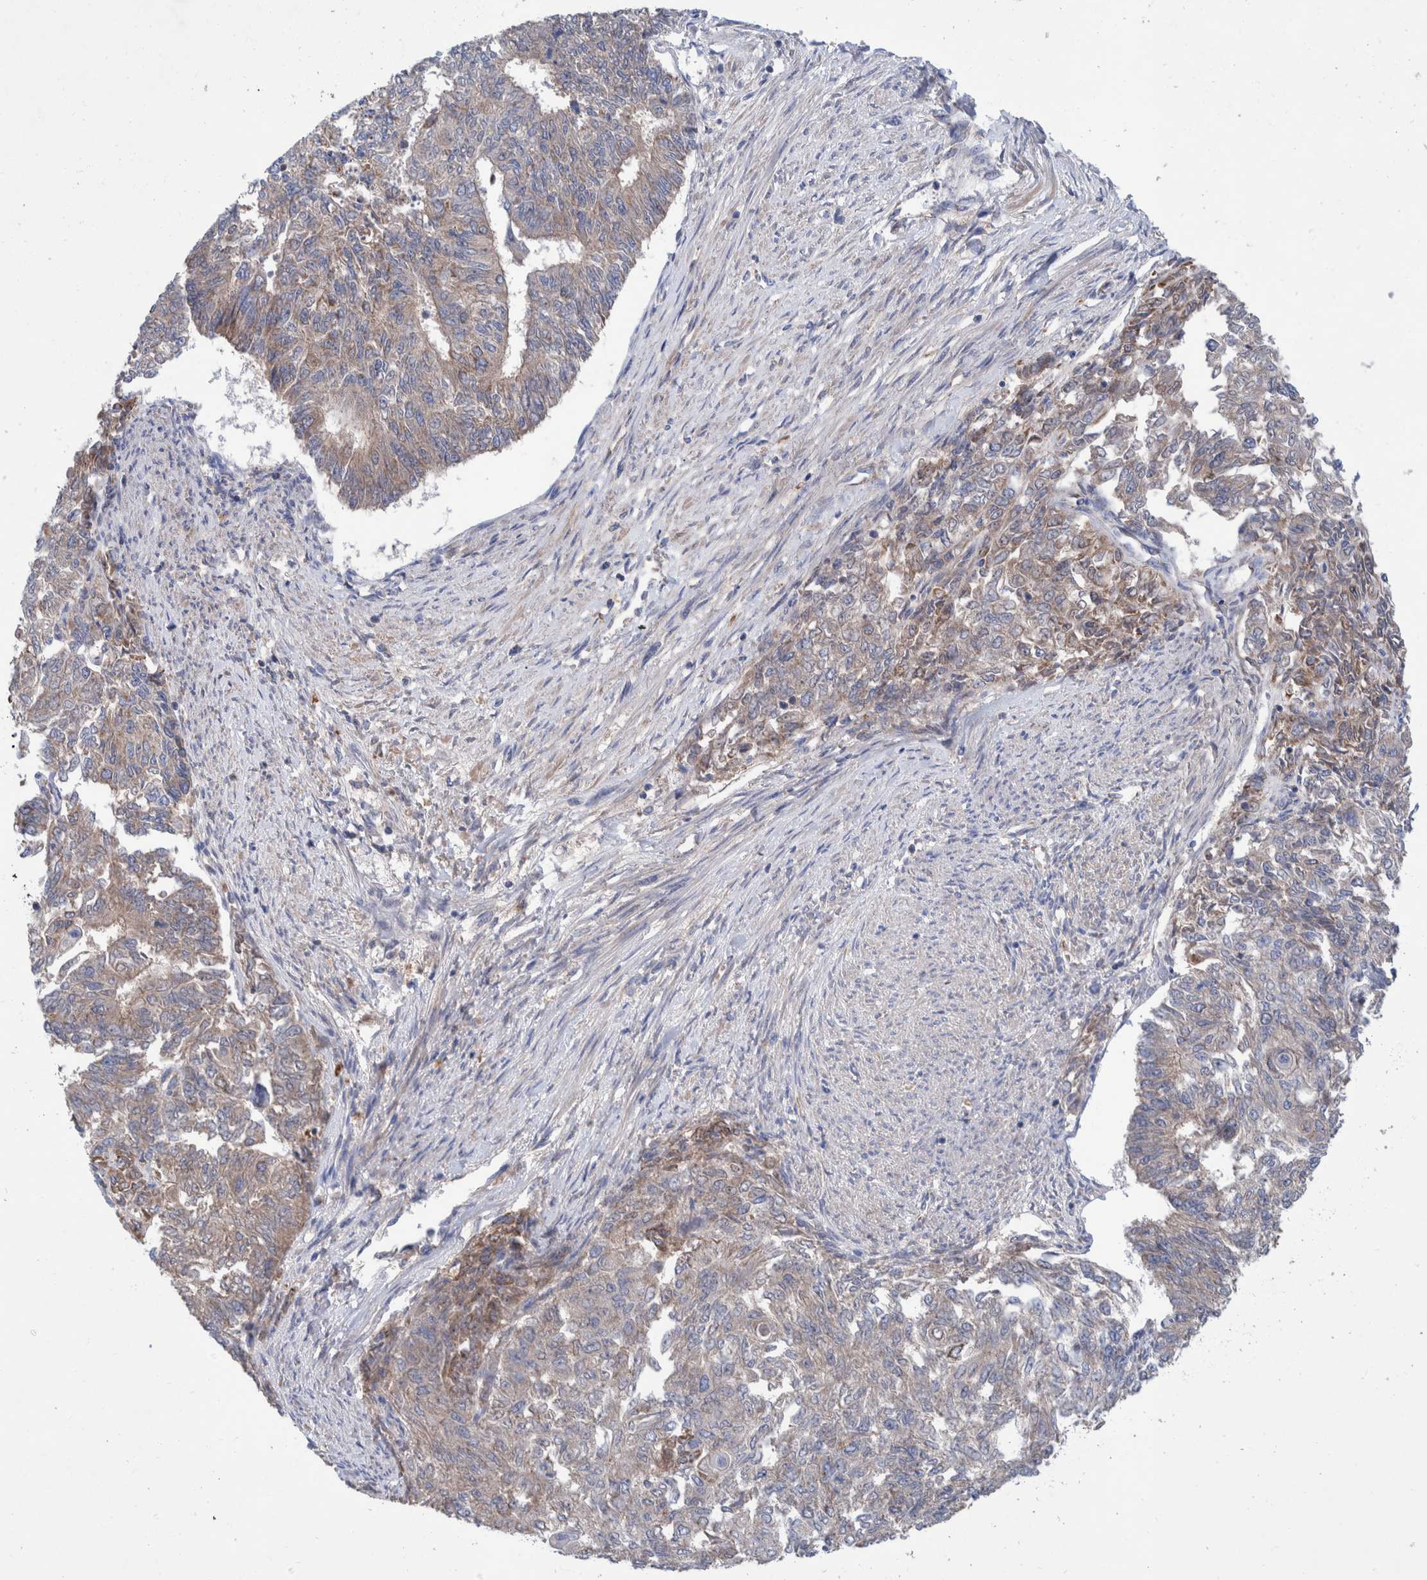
{"staining": {"intensity": "moderate", "quantity": "<25%", "location": "cytoplasmic/membranous"}, "tissue": "endometrial cancer", "cell_type": "Tumor cells", "image_type": "cancer", "snomed": [{"axis": "morphology", "description": "Adenocarcinoma, NOS"}, {"axis": "topography", "description": "Endometrium"}], "caption": "Endometrial cancer (adenocarcinoma) stained with DAB (3,3'-diaminobenzidine) immunohistochemistry shows low levels of moderate cytoplasmic/membranous expression in about <25% of tumor cells.", "gene": "DECR1", "patient": {"sex": "female", "age": 32}}